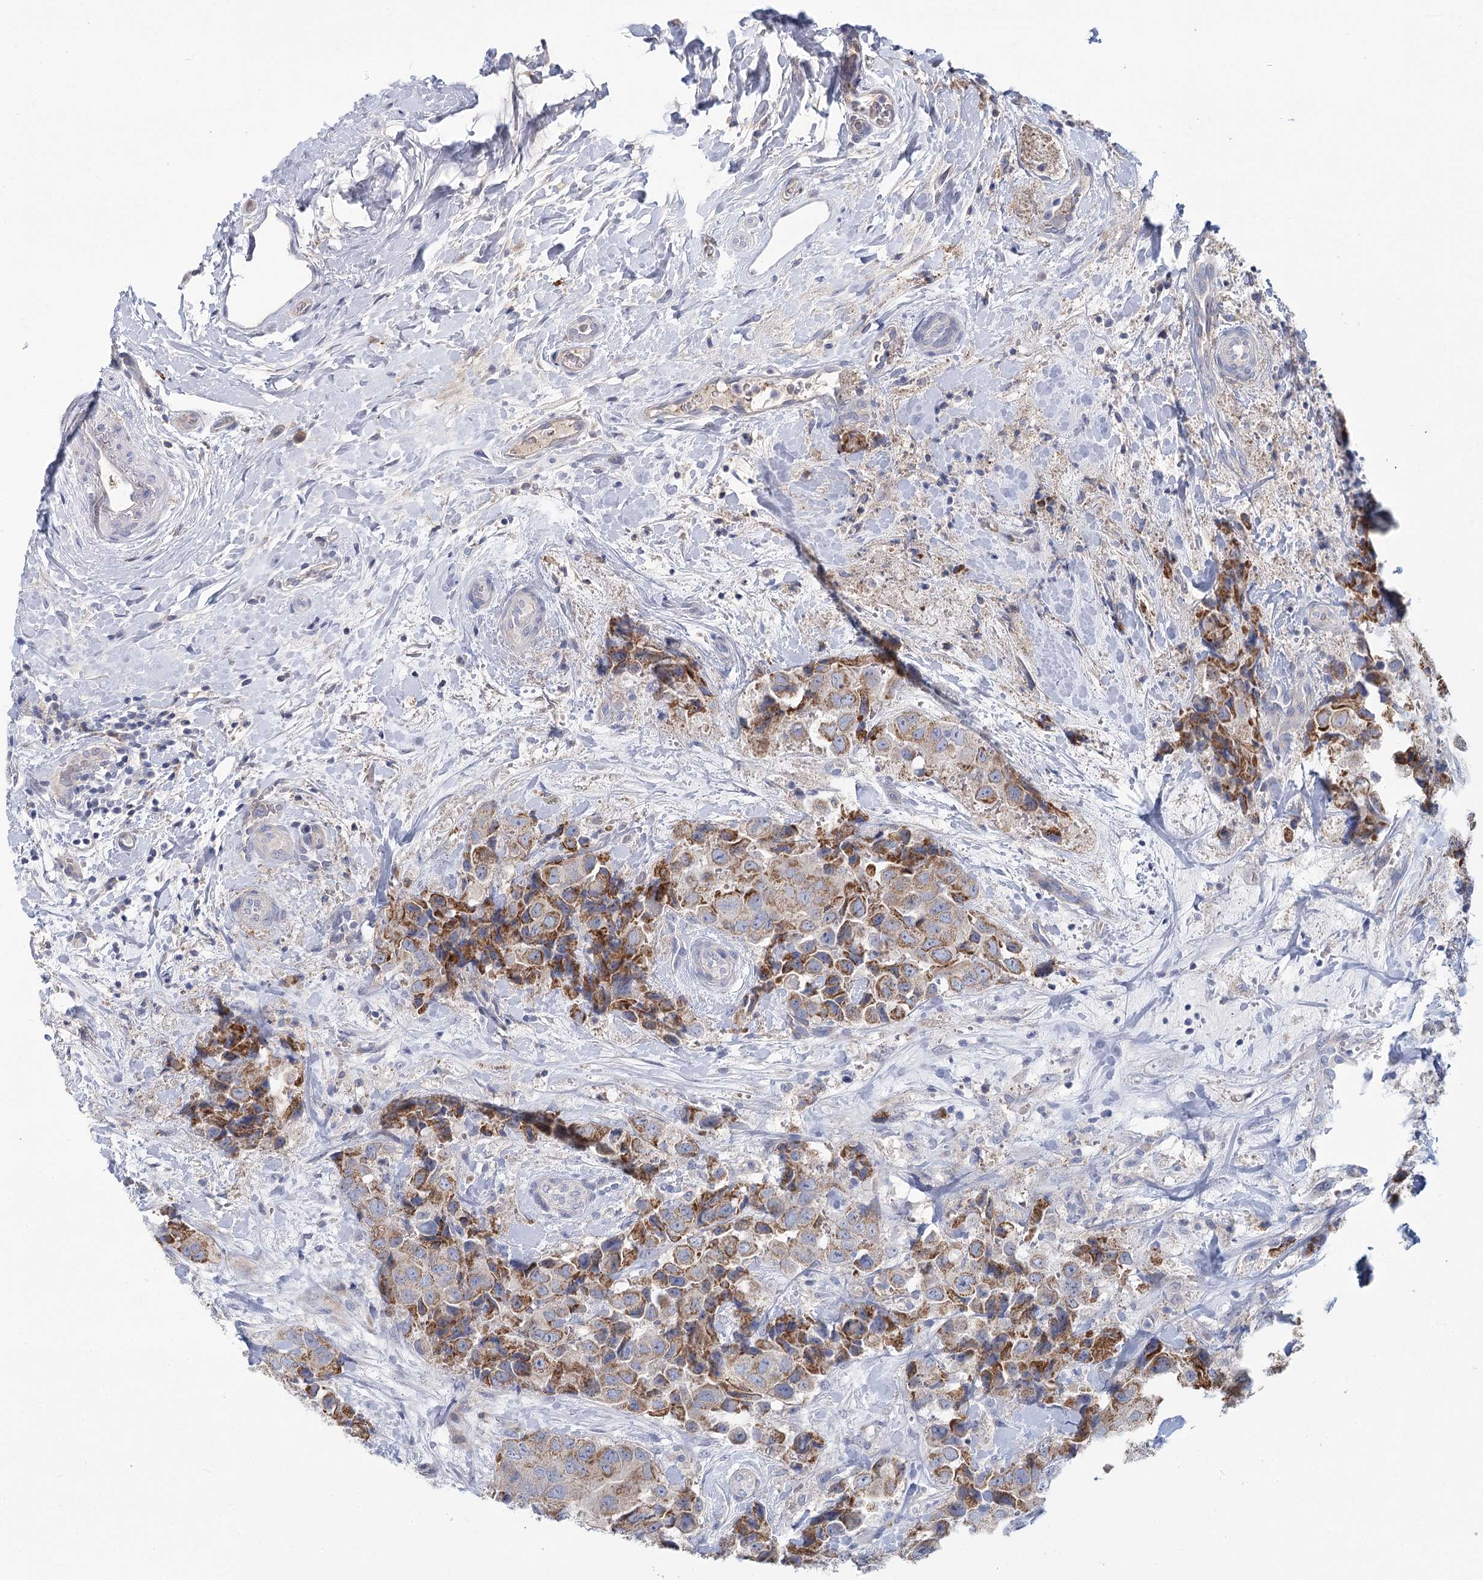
{"staining": {"intensity": "moderate", "quantity": ">75%", "location": "cytoplasmic/membranous"}, "tissue": "breast cancer", "cell_type": "Tumor cells", "image_type": "cancer", "snomed": [{"axis": "morphology", "description": "Duct carcinoma"}, {"axis": "topography", "description": "Breast"}], "caption": "Immunohistochemistry (IHC) (DAB (3,3'-diaminobenzidine)) staining of breast infiltrating ductal carcinoma exhibits moderate cytoplasmic/membranous protein expression in about >75% of tumor cells.", "gene": "ARHGAP44", "patient": {"sex": "female", "age": 62}}